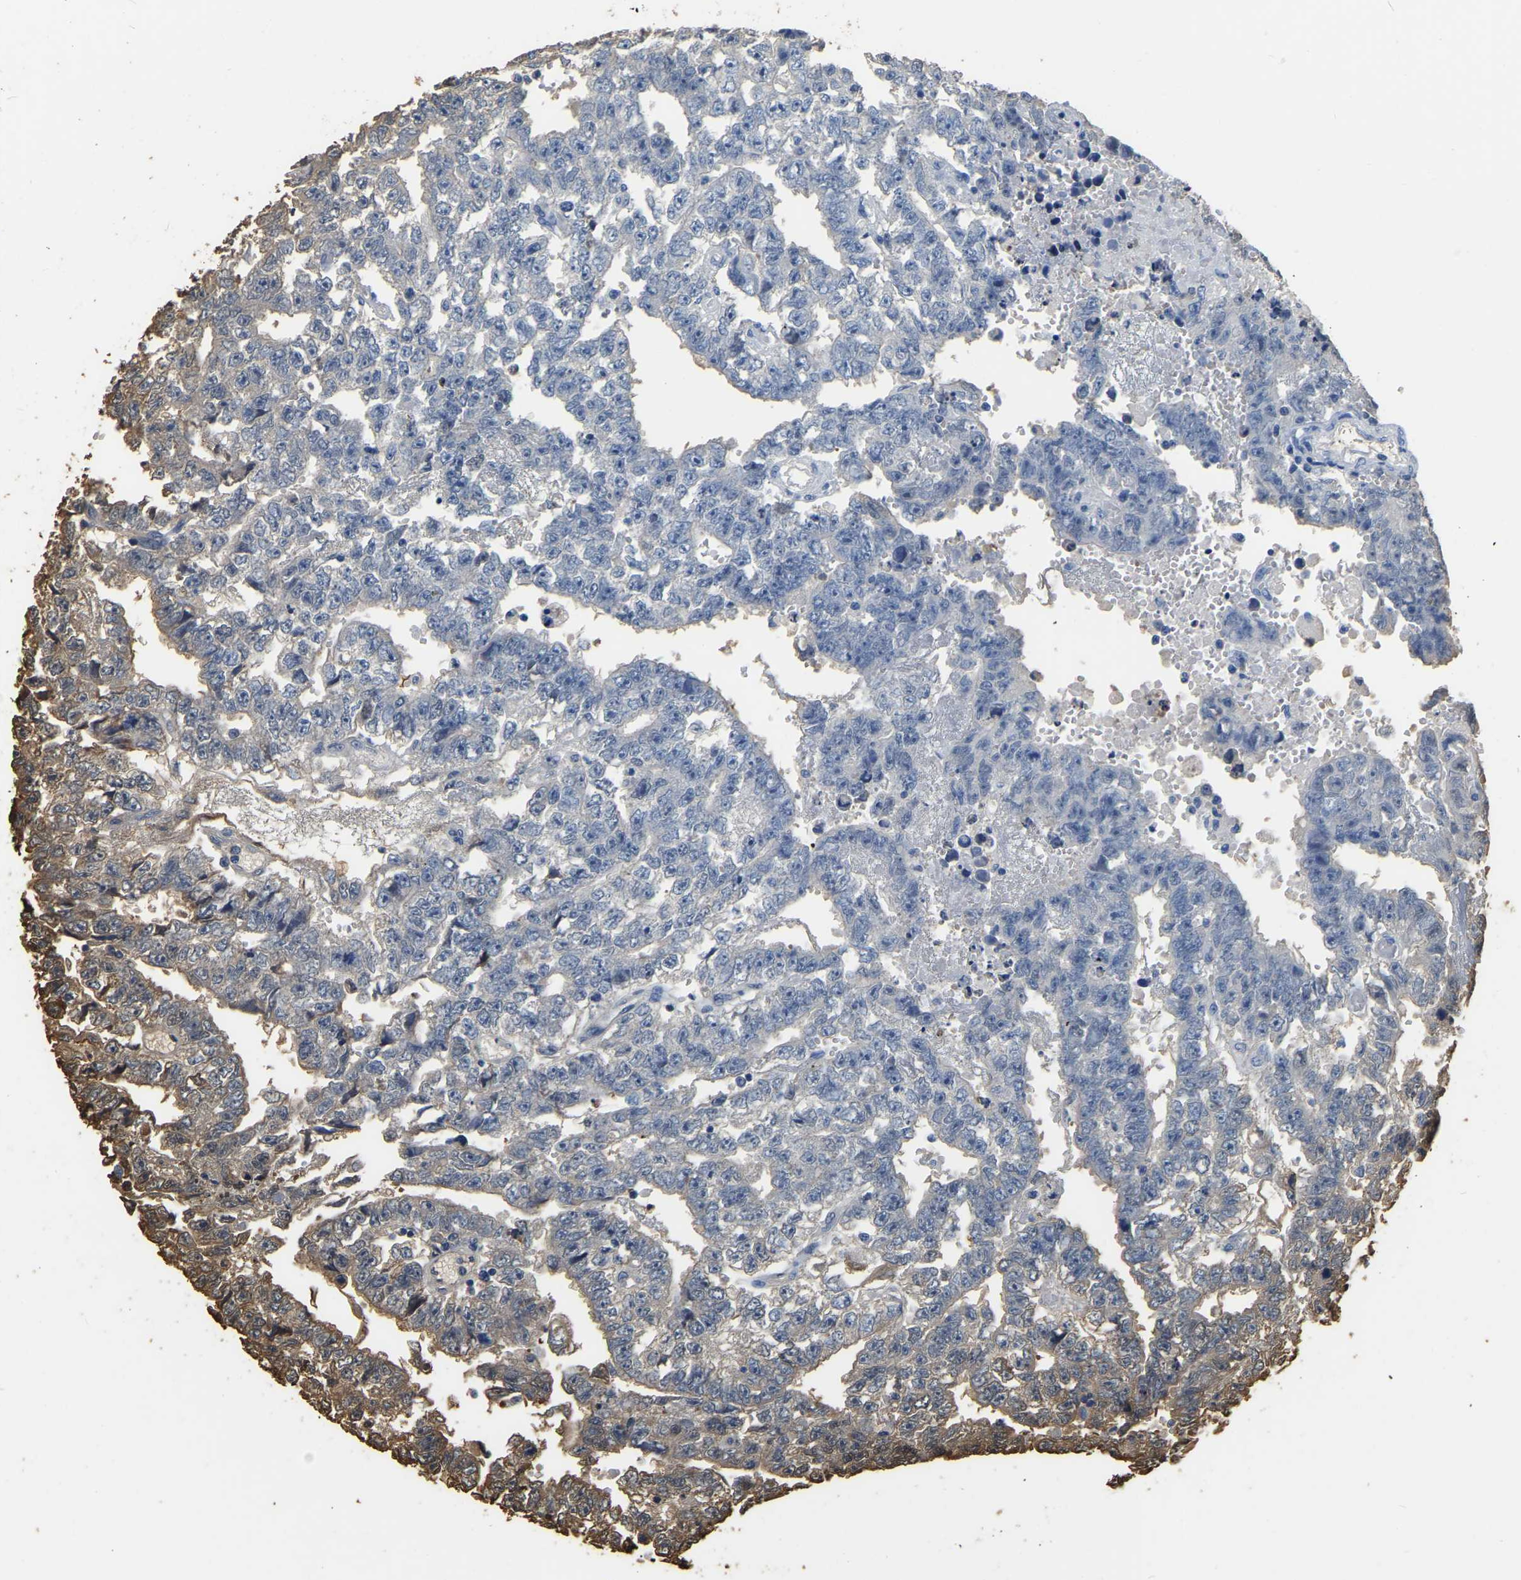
{"staining": {"intensity": "negative", "quantity": "none", "location": "none"}, "tissue": "testis cancer", "cell_type": "Tumor cells", "image_type": "cancer", "snomed": [{"axis": "morphology", "description": "Carcinoma, Embryonal, NOS"}, {"axis": "topography", "description": "Testis"}], "caption": "Immunohistochemical staining of embryonal carcinoma (testis) displays no significant expression in tumor cells.", "gene": "LDHB", "patient": {"sex": "male", "age": 25}}